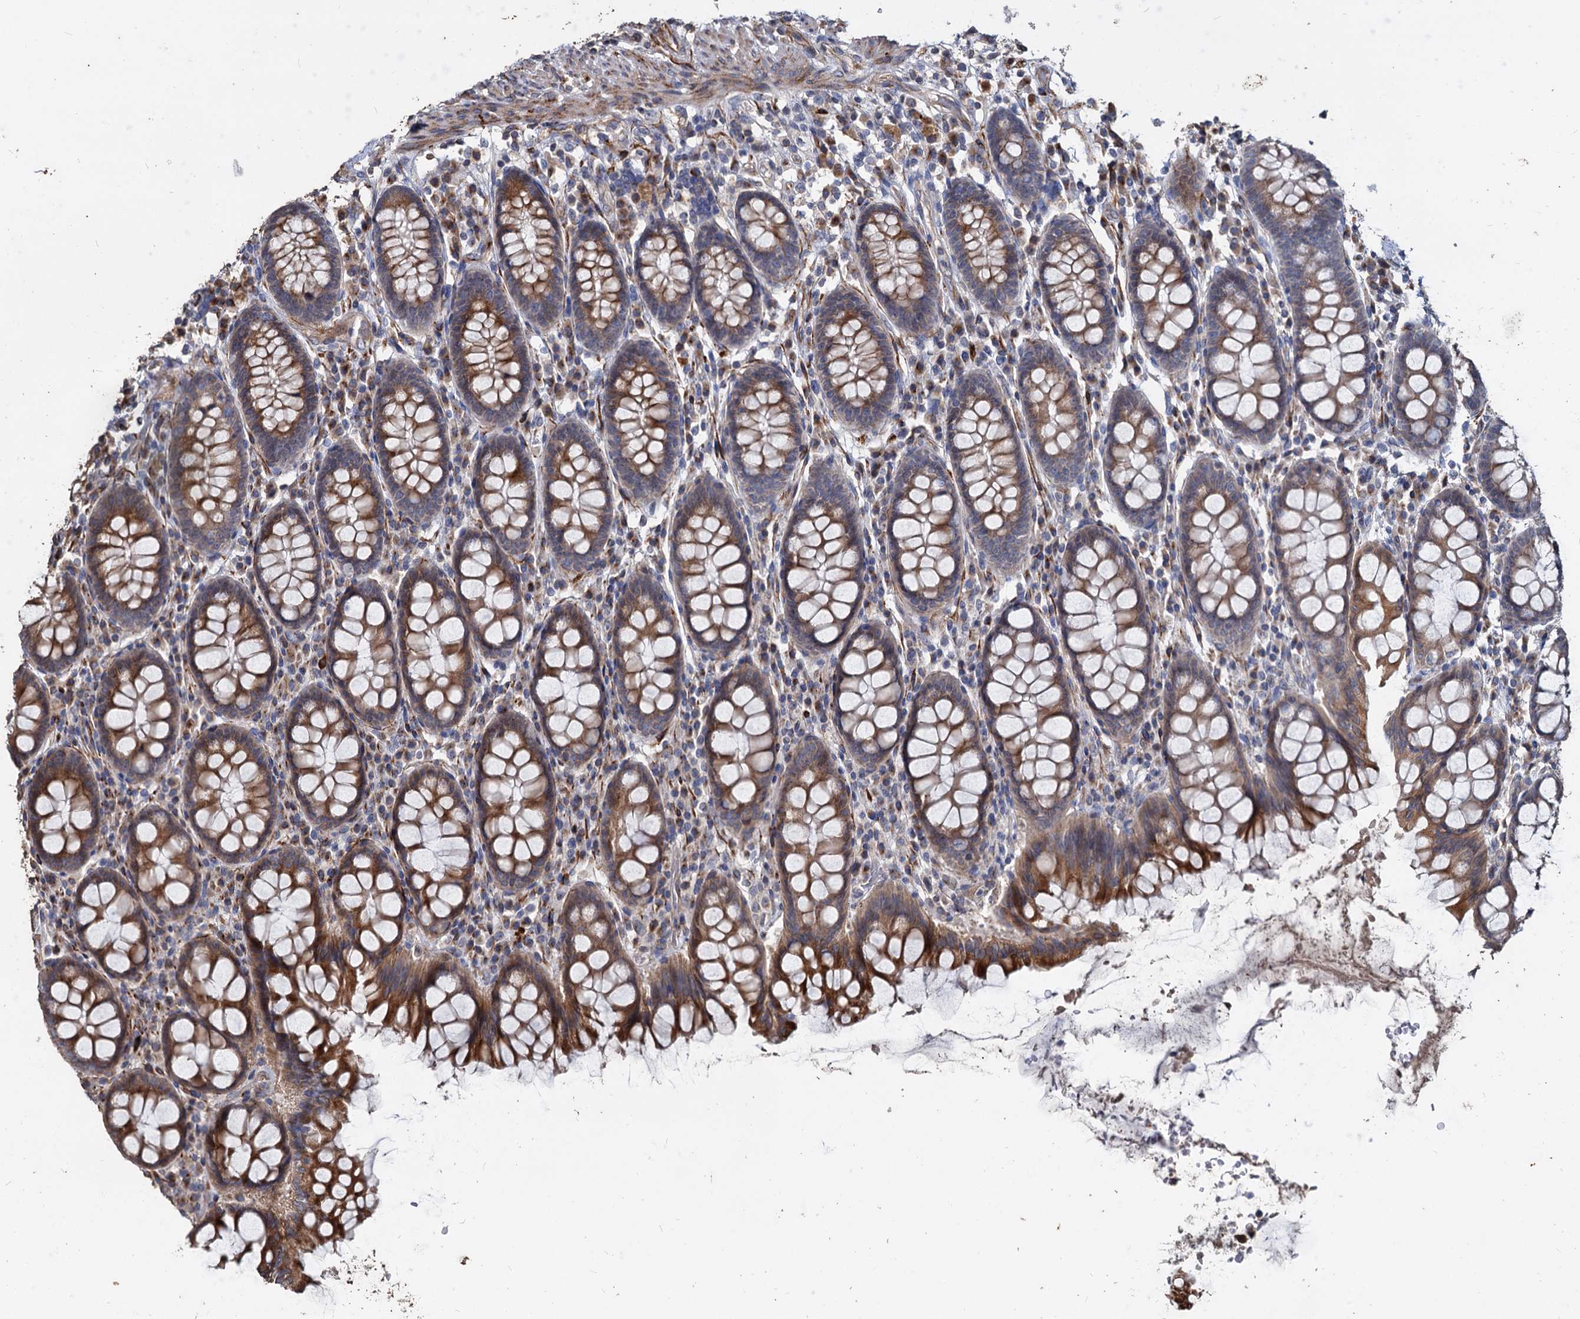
{"staining": {"intensity": "moderate", "quantity": "<25%", "location": "cytoplasmic/membranous"}, "tissue": "colon", "cell_type": "Endothelial cells", "image_type": "normal", "snomed": [{"axis": "morphology", "description": "Normal tissue, NOS"}, {"axis": "topography", "description": "Colon"}], "caption": "The histopathology image reveals immunohistochemical staining of benign colon. There is moderate cytoplasmic/membranous positivity is identified in about <25% of endothelial cells.", "gene": "DEPDC4", "patient": {"sex": "female", "age": 79}}